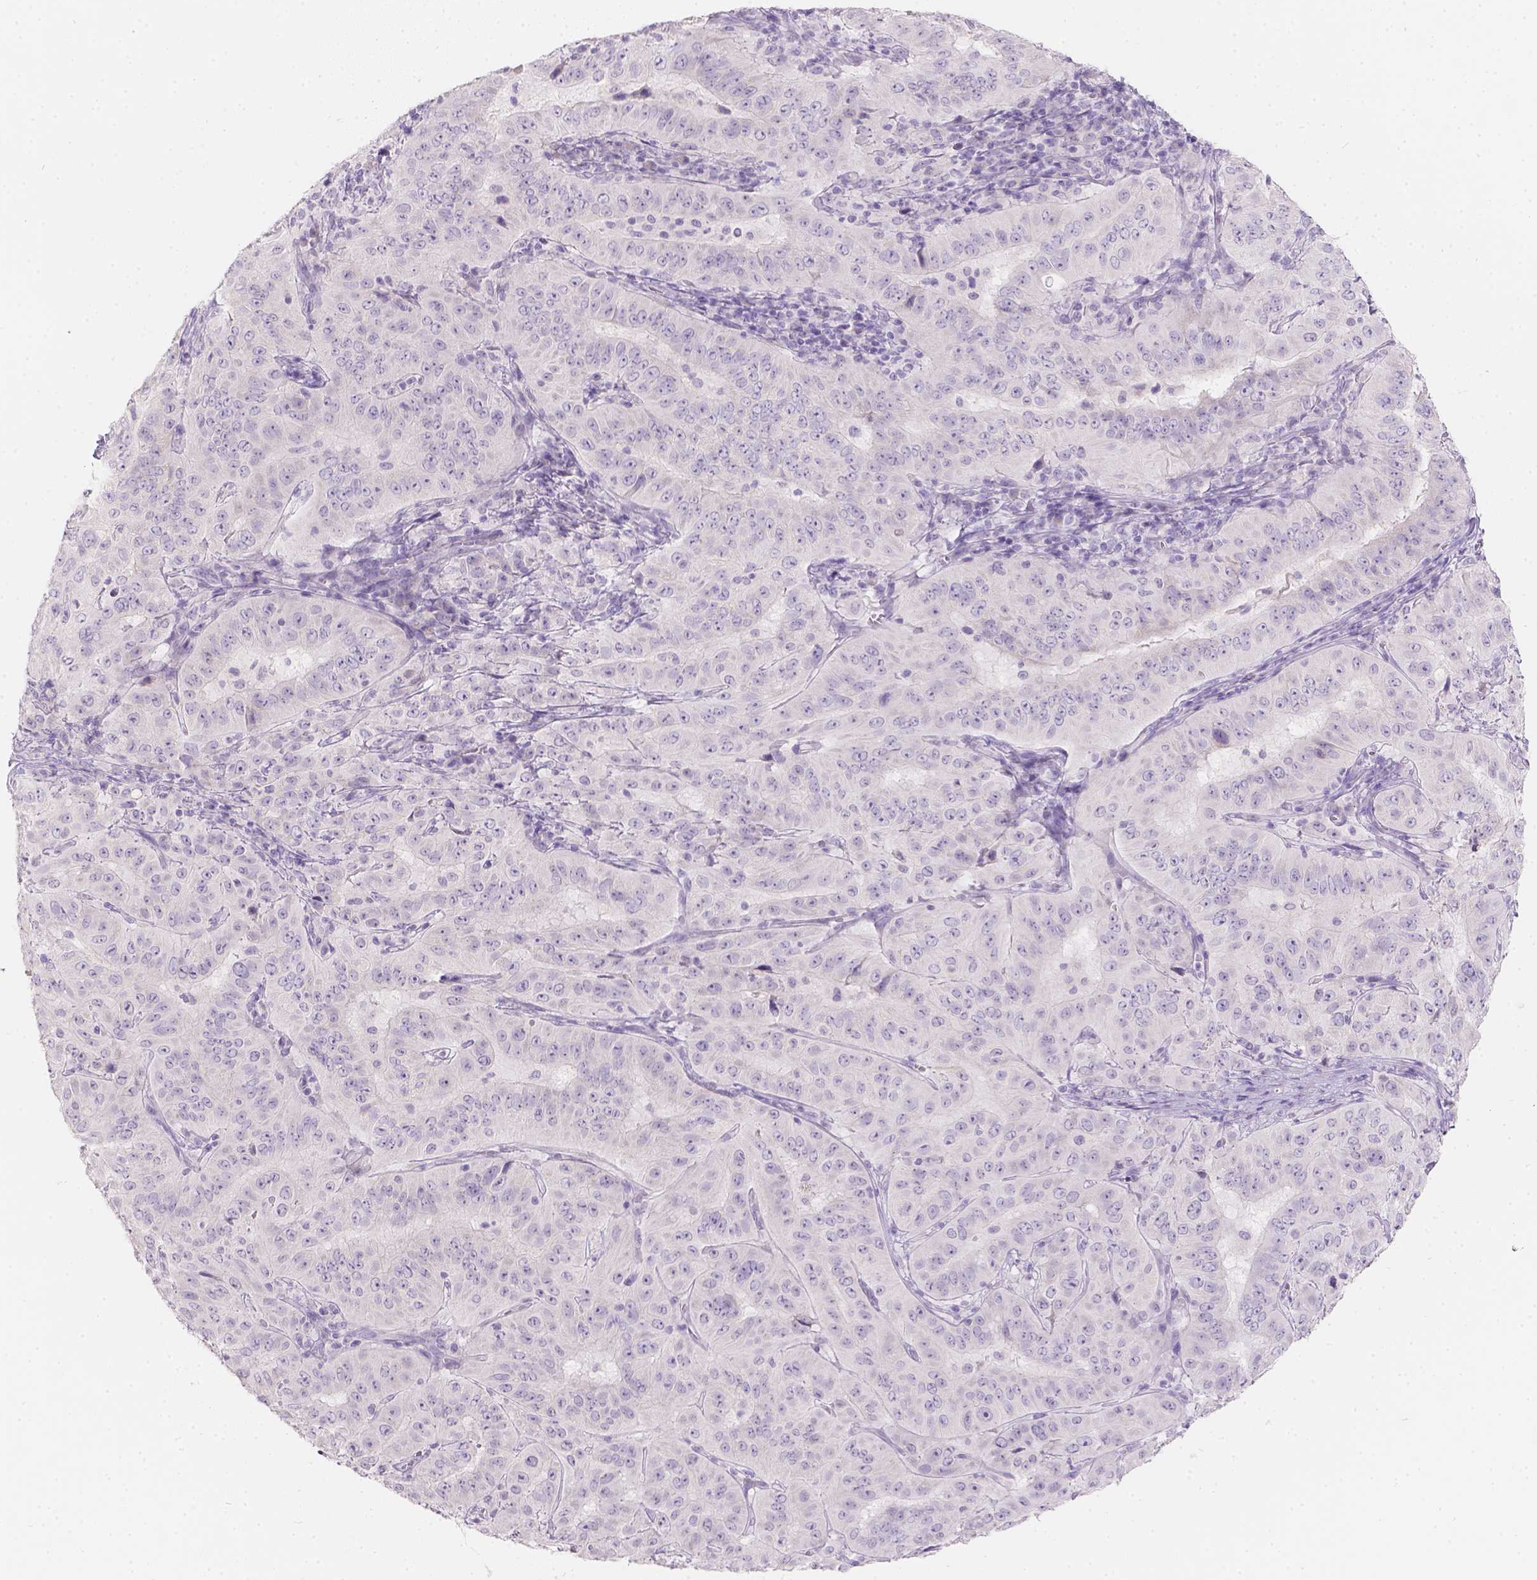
{"staining": {"intensity": "negative", "quantity": "none", "location": "none"}, "tissue": "pancreatic cancer", "cell_type": "Tumor cells", "image_type": "cancer", "snomed": [{"axis": "morphology", "description": "Adenocarcinoma, NOS"}, {"axis": "topography", "description": "Pancreas"}], "caption": "This is a photomicrograph of IHC staining of pancreatic cancer, which shows no staining in tumor cells. Brightfield microscopy of IHC stained with DAB (3,3'-diaminobenzidine) (brown) and hematoxylin (blue), captured at high magnification.", "gene": "HTN3", "patient": {"sex": "male", "age": 63}}